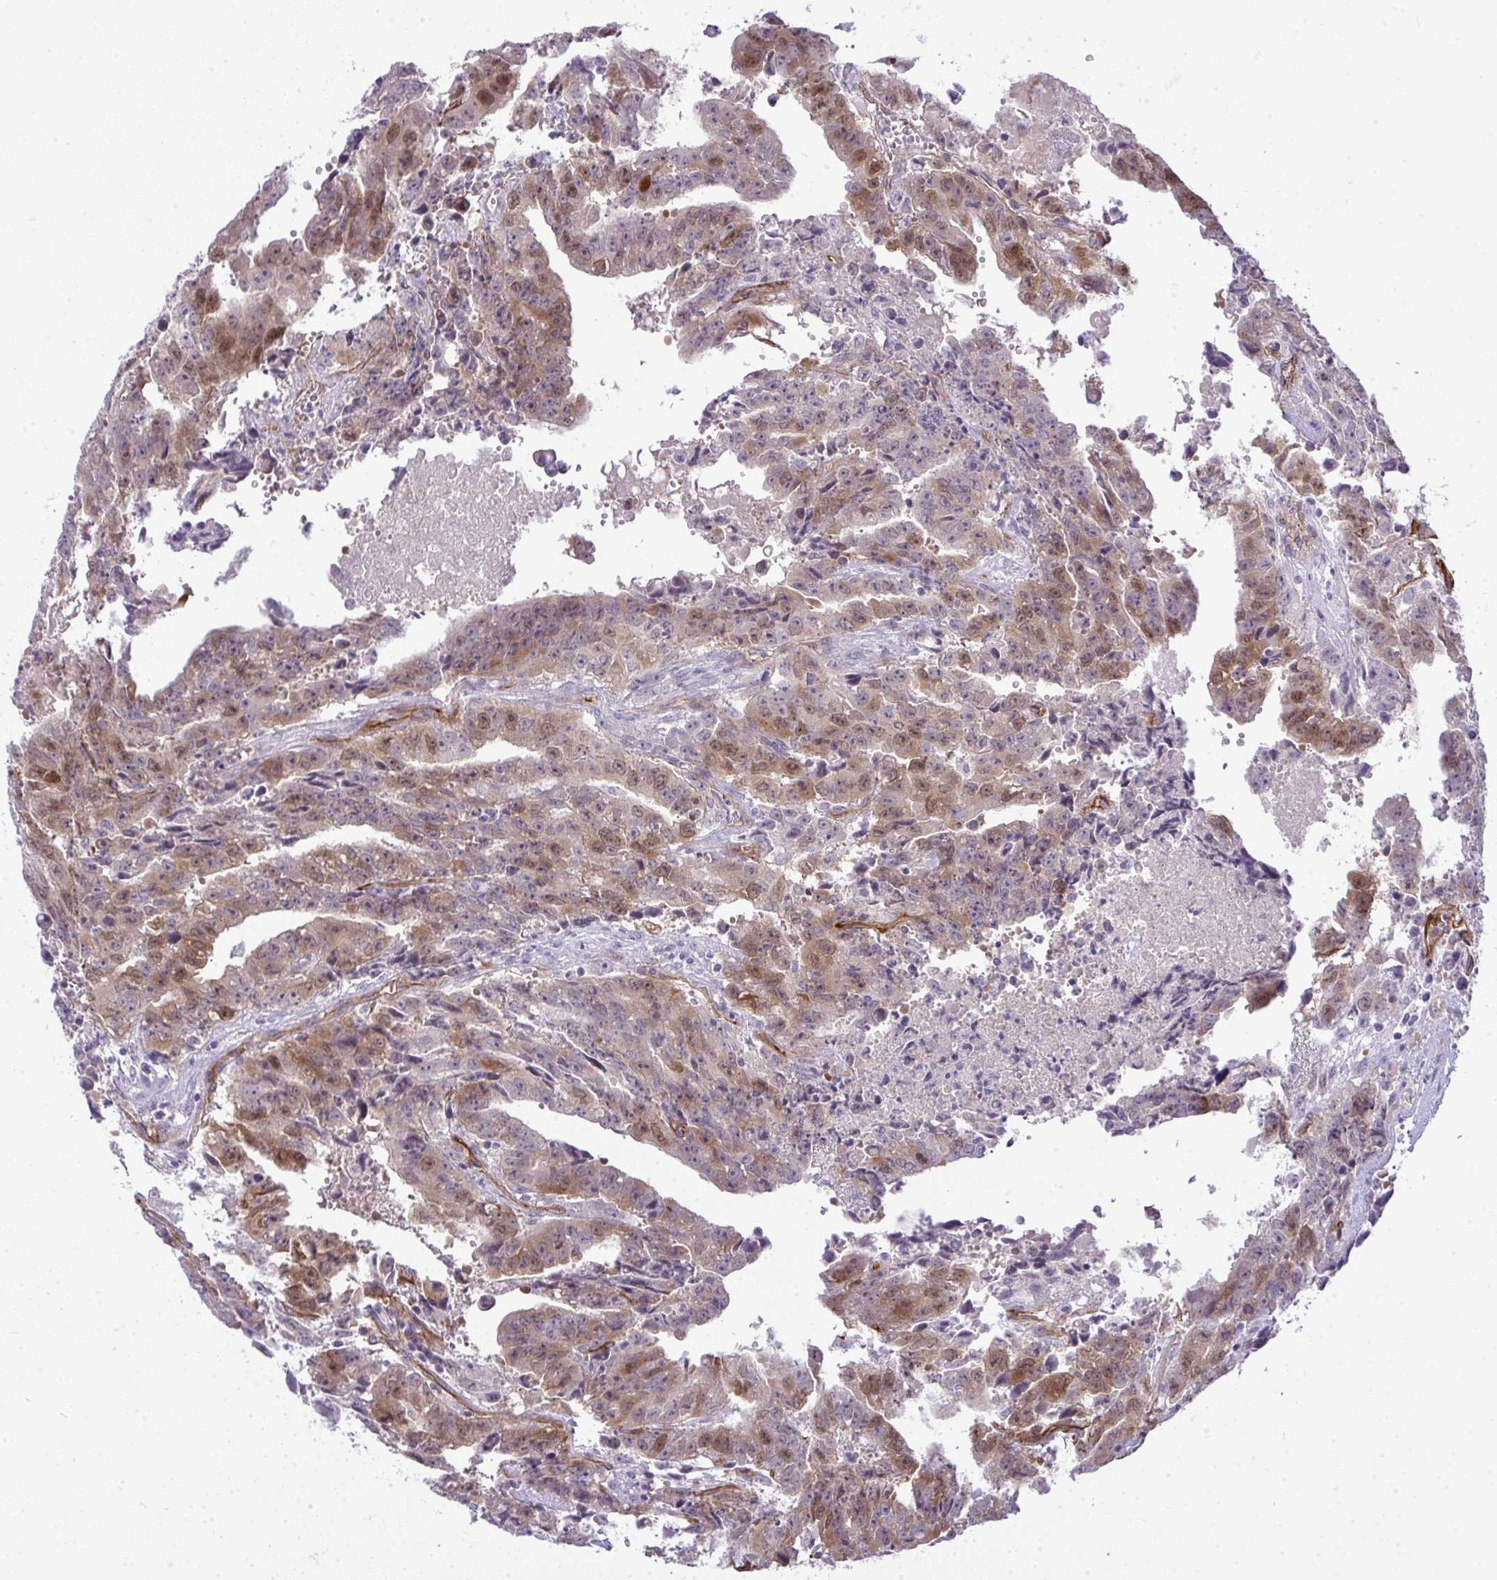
{"staining": {"intensity": "weak", "quantity": ">75%", "location": "cytoplasmic/membranous,nuclear"}, "tissue": "testis cancer", "cell_type": "Tumor cells", "image_type": "cancer", "snomed": [{"axis": "morphology", "description": "Carcinoma, Embryonal, NOS"}, {"axis": "morphology", "description": "Teratoma, malignant, NOS"}, {"axis": "topography", "description": "Testis"}], "caption": "Immunohistochemistry (IHC) image of human testis cancer stained for a protein (brown), which shows low levels of weak cytoplasmic/membranous and nuclear expression in about >75% of tumor cells.", "gene": "UBE2S", "patient": {"sex": "male", "age": 24}}